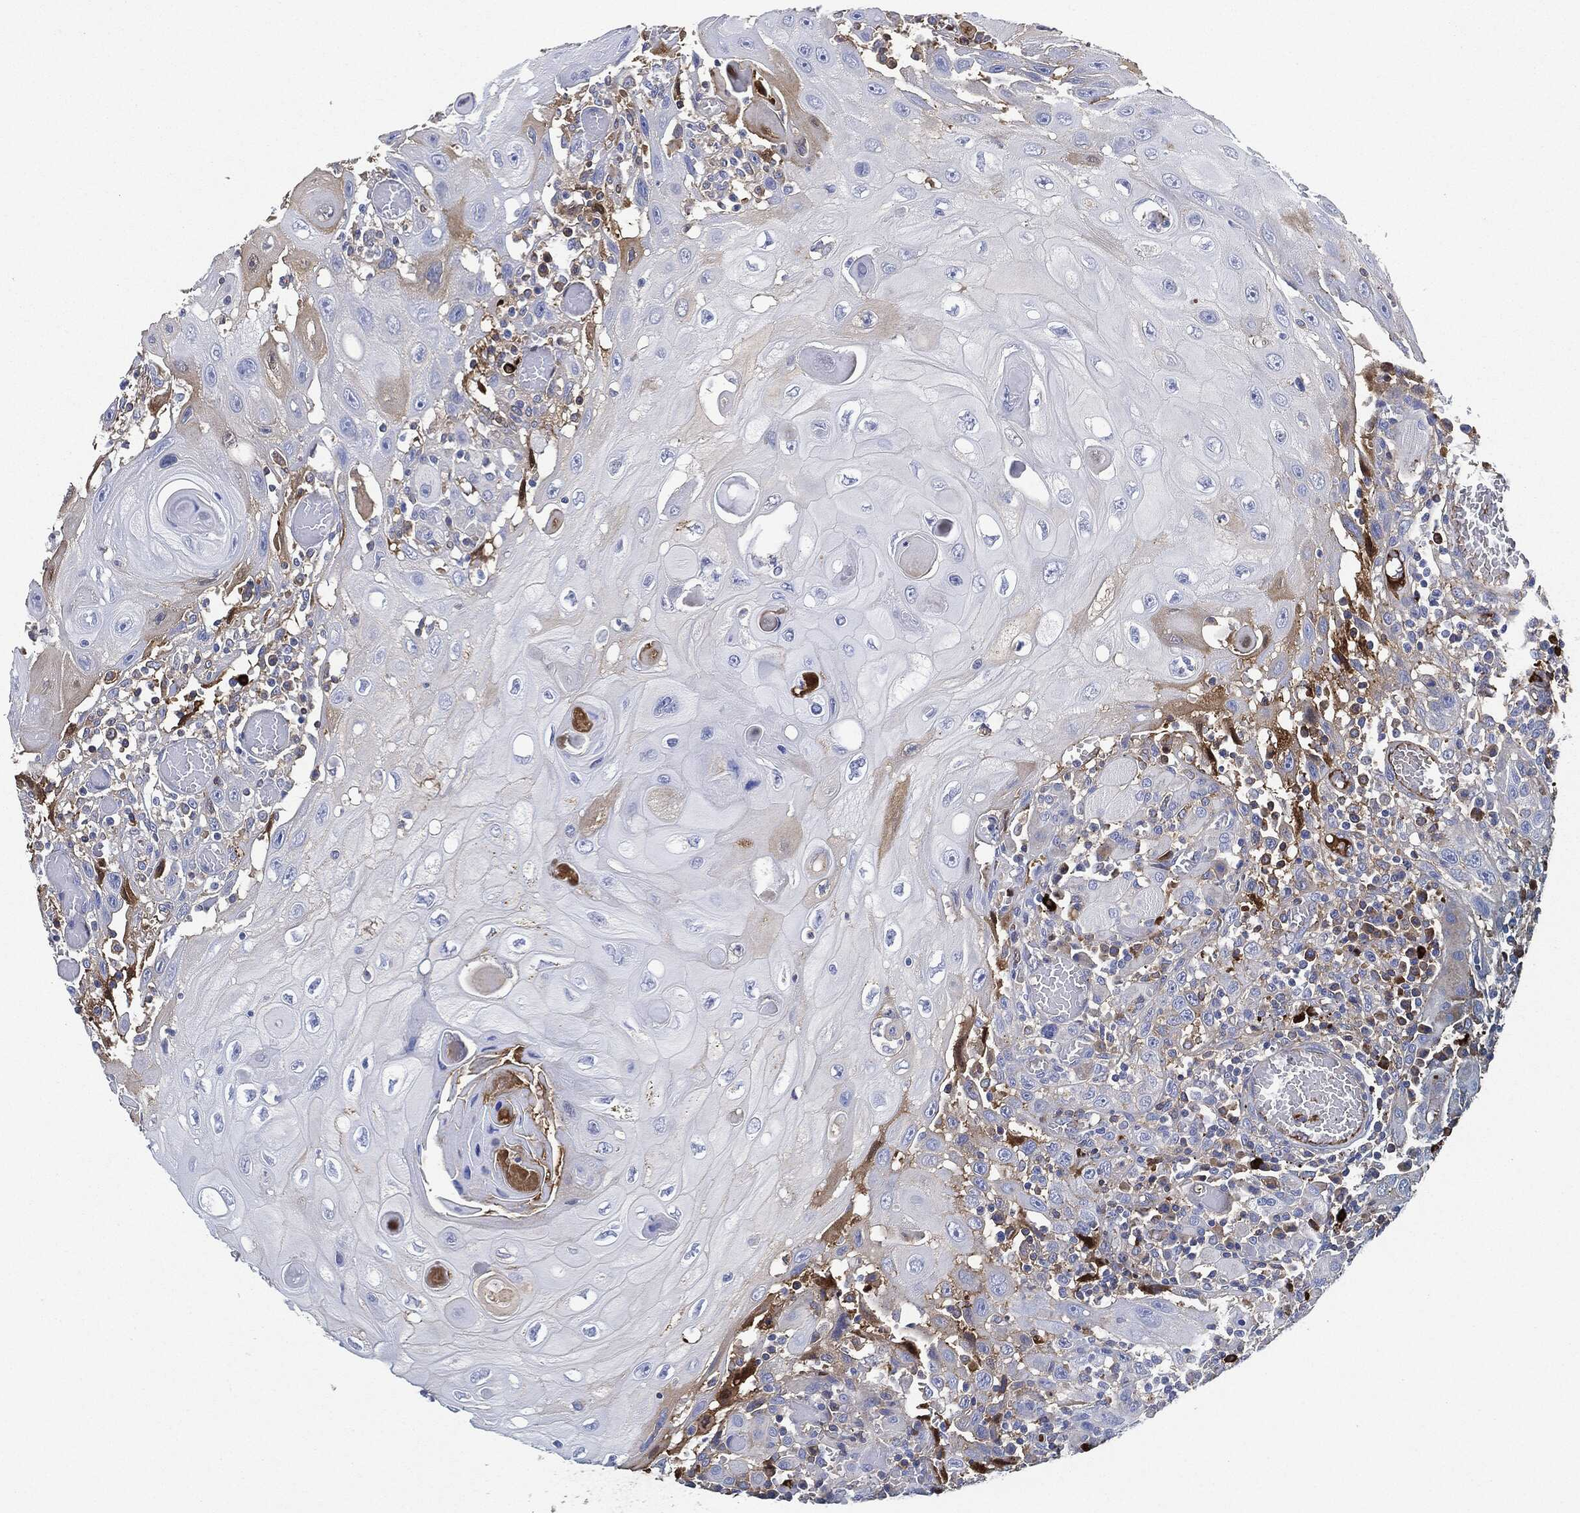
{"staining": {"intensity": "negative", "quantity": "none", "location": "none"}, "tissue": "head and neck cancer", "cell_type": "Tumor cells", "image_type": "cancer", "snomed": [{"axis": "morphology", "description": "Normal tissue, NOS"}, {"axis": "morphology", "description": "Squamous cell carcinoma, NOS"}, {"axis": "topography", "description": "Oral tissue"}, {"axis": "topography", "description": "Head-Neck"}], "caption": "The immunohistochemistry image has no significant positivity in tumor cells of squamous cell carcinoma (head and neck) tissue. (DAB IHC, high magnification).", "gene": "IGLV6-57", "patient": {"sex": "male", "age": 71}}